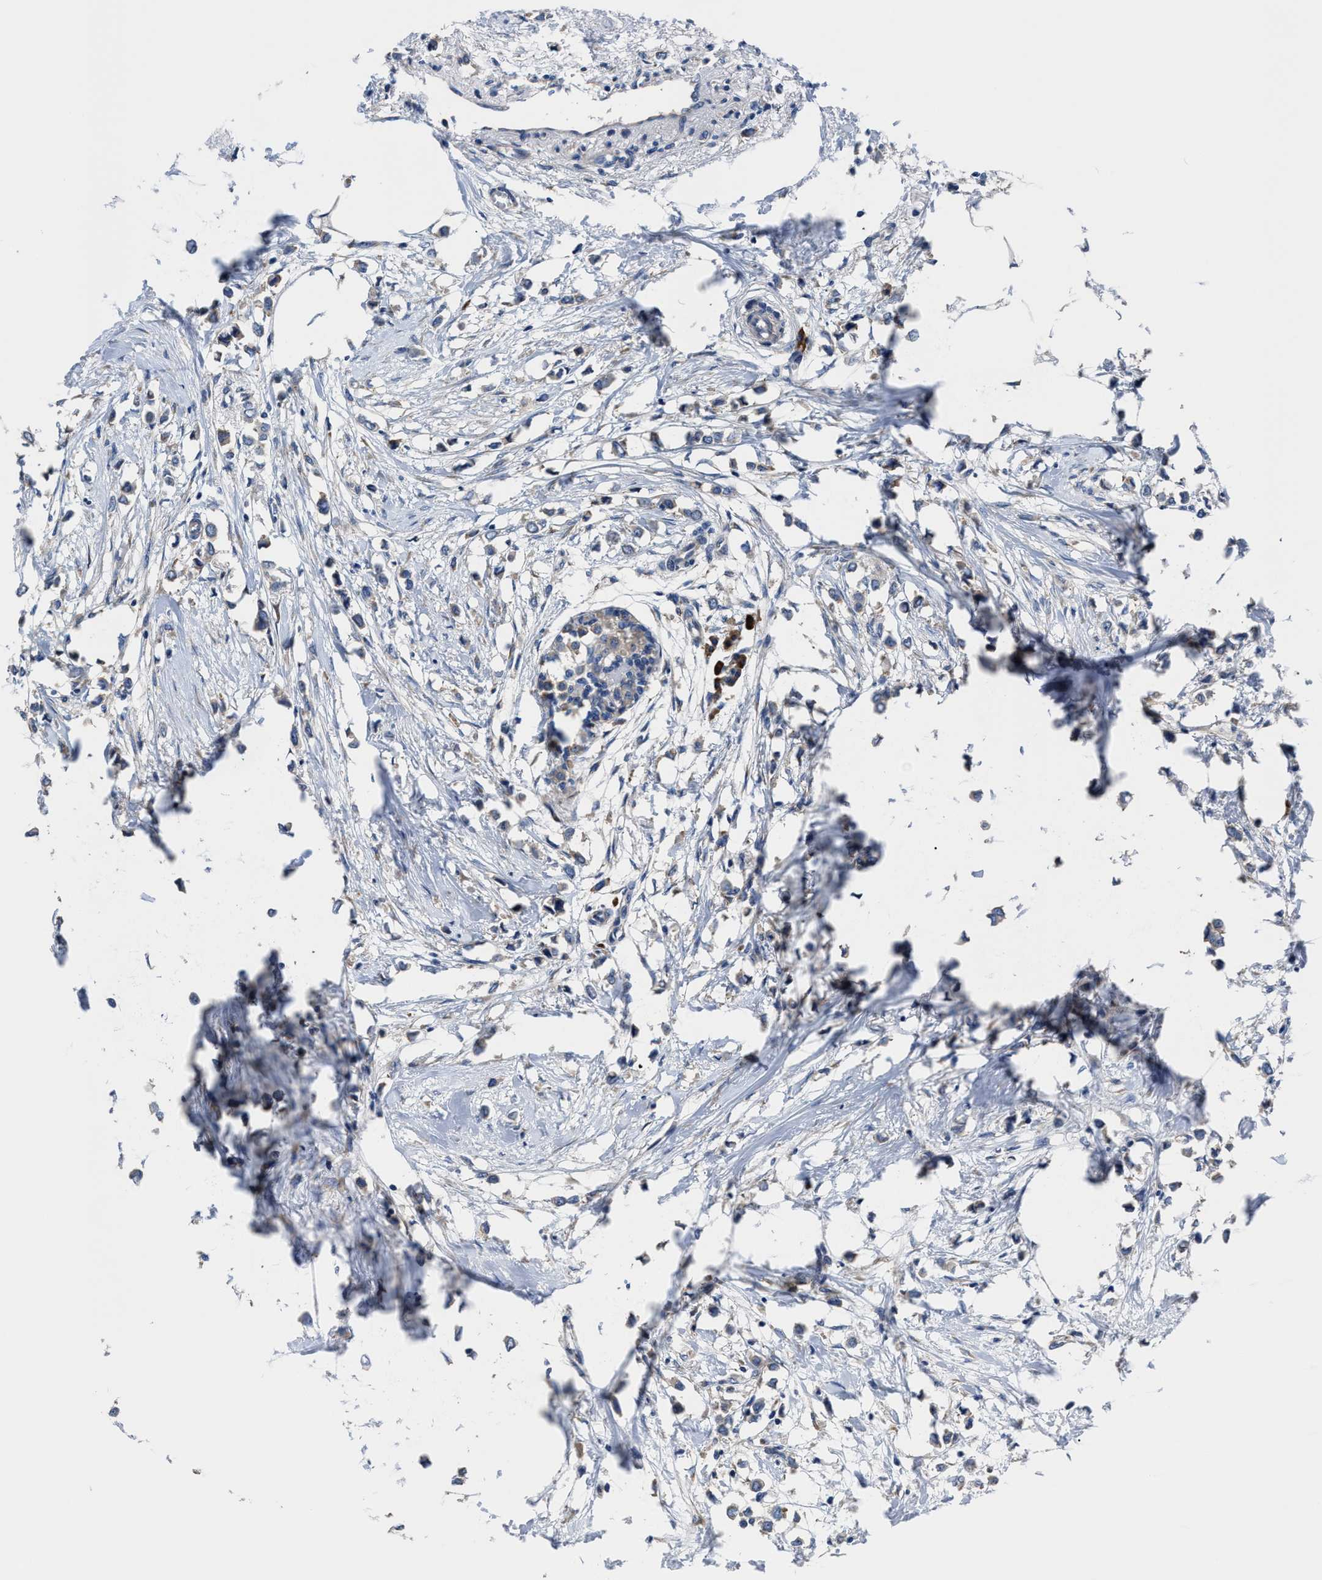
{"staining": {"intensity": "weak", "quantity": ">75%", "location": "cytoplasmic/membranous"}, "tissue": "breast cancer", "cell_type": "Tumor cells", "image_type": "cancer", "snomed": [{"axis": "morphology", "description": "Lobular carcinoma"}, {"axis": "topography", "description": "Breast"}], "caption": "Immunohistochemical staining of human breast cancer demonstrates weak cytoplasmic/membranous protein positivity in about >75% of tumor cells.", "gene": "SRPK2", "patient": {"sex": "female", "age": 51}}